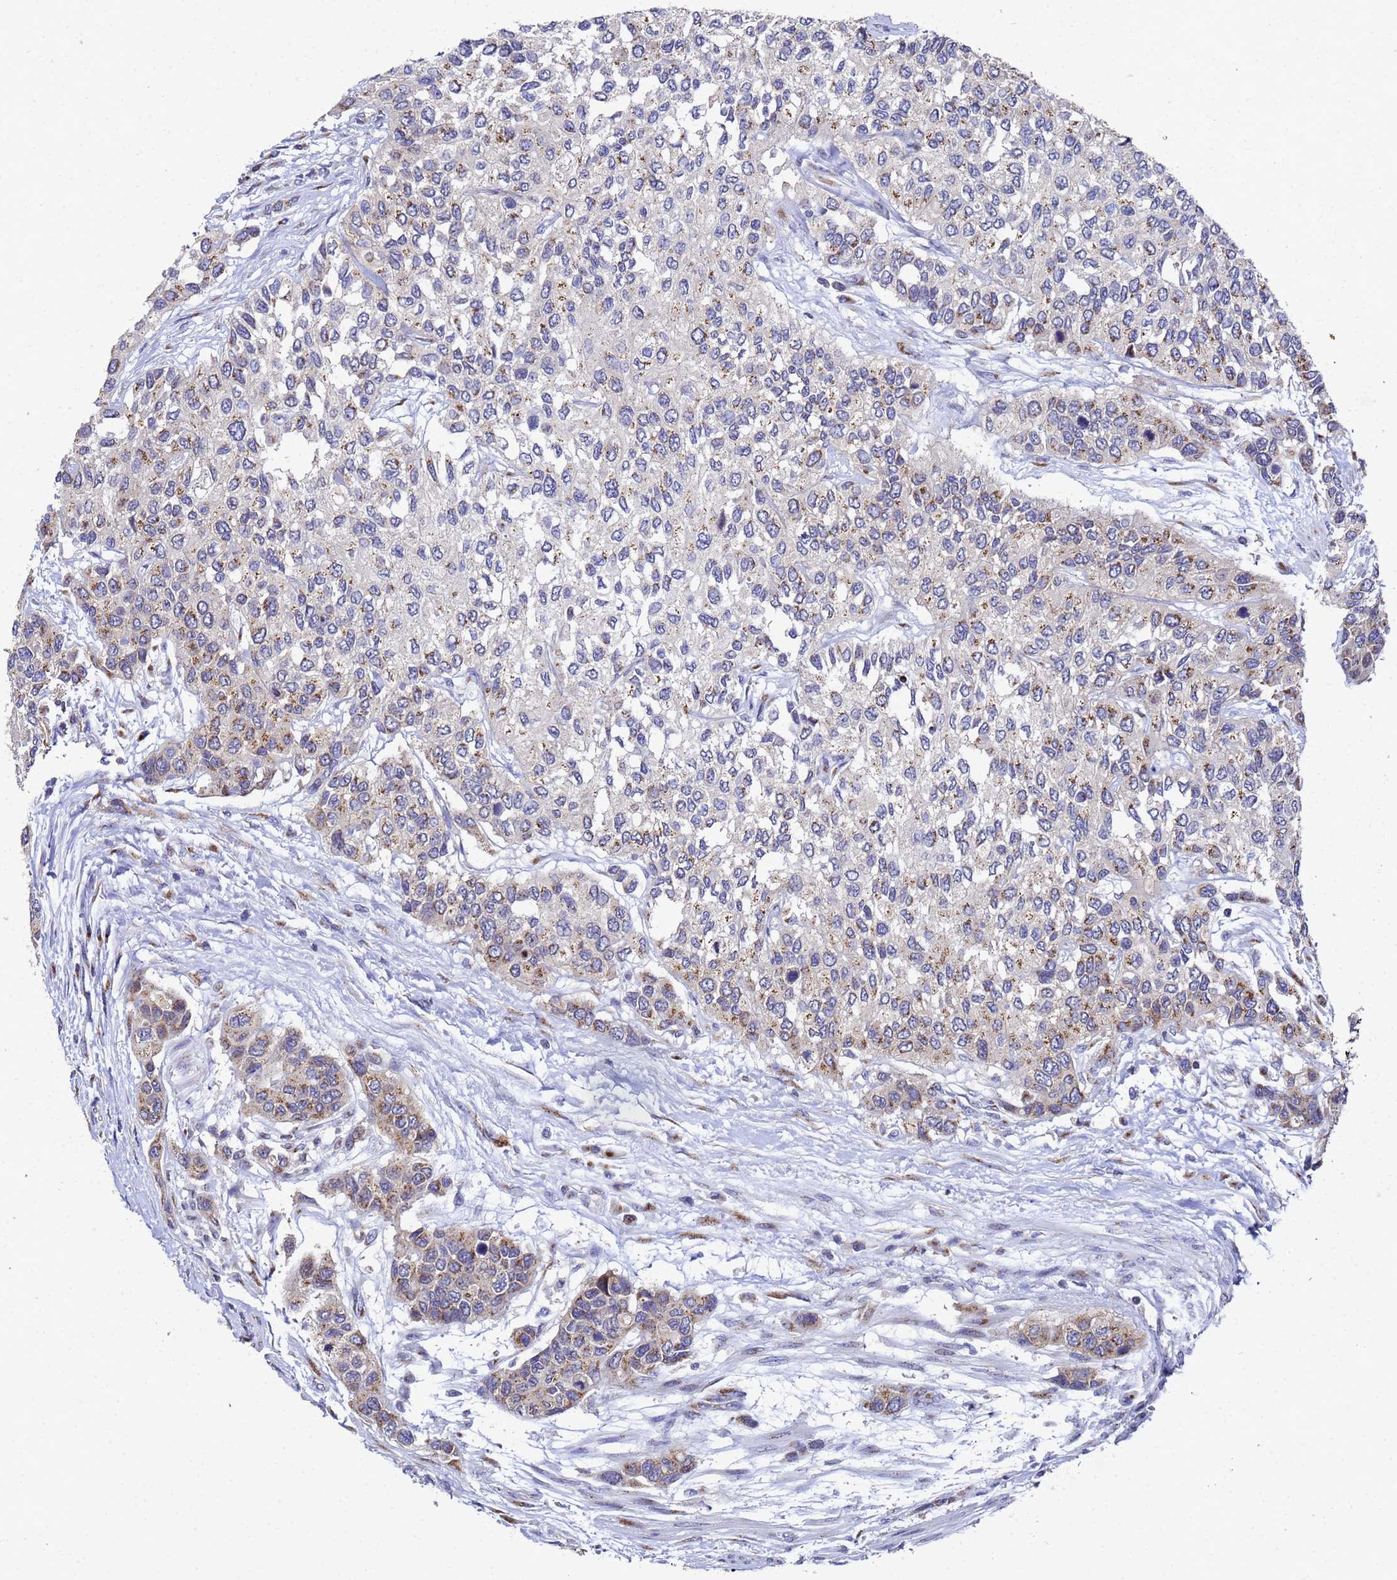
{"staining": {"intensity": "moderate", "quantity": "25%-75%", "location": "cytoplasmic/membranous"}, "tissue": "urothelial cancer", "cell_type": "Tumor cells", "image_type": "cancer", "snomed": [{"axis": "morphology", "description": "Normal tissue, NOS"}, {"axis": "morphology", "description": "Urothelial carcinoma, High grade"}, {"axis": "topography", "description": "Vascular tissue"}, {"axis": "topography", "description": "Urinary bladder"}], "caption": "Human urothelial carcinoma (high-grade) stained with a protein marker exhibits moderate staining in tumor cells.", "gene": "NSUN6", "patient": {"sex": "female", "age": 56}}